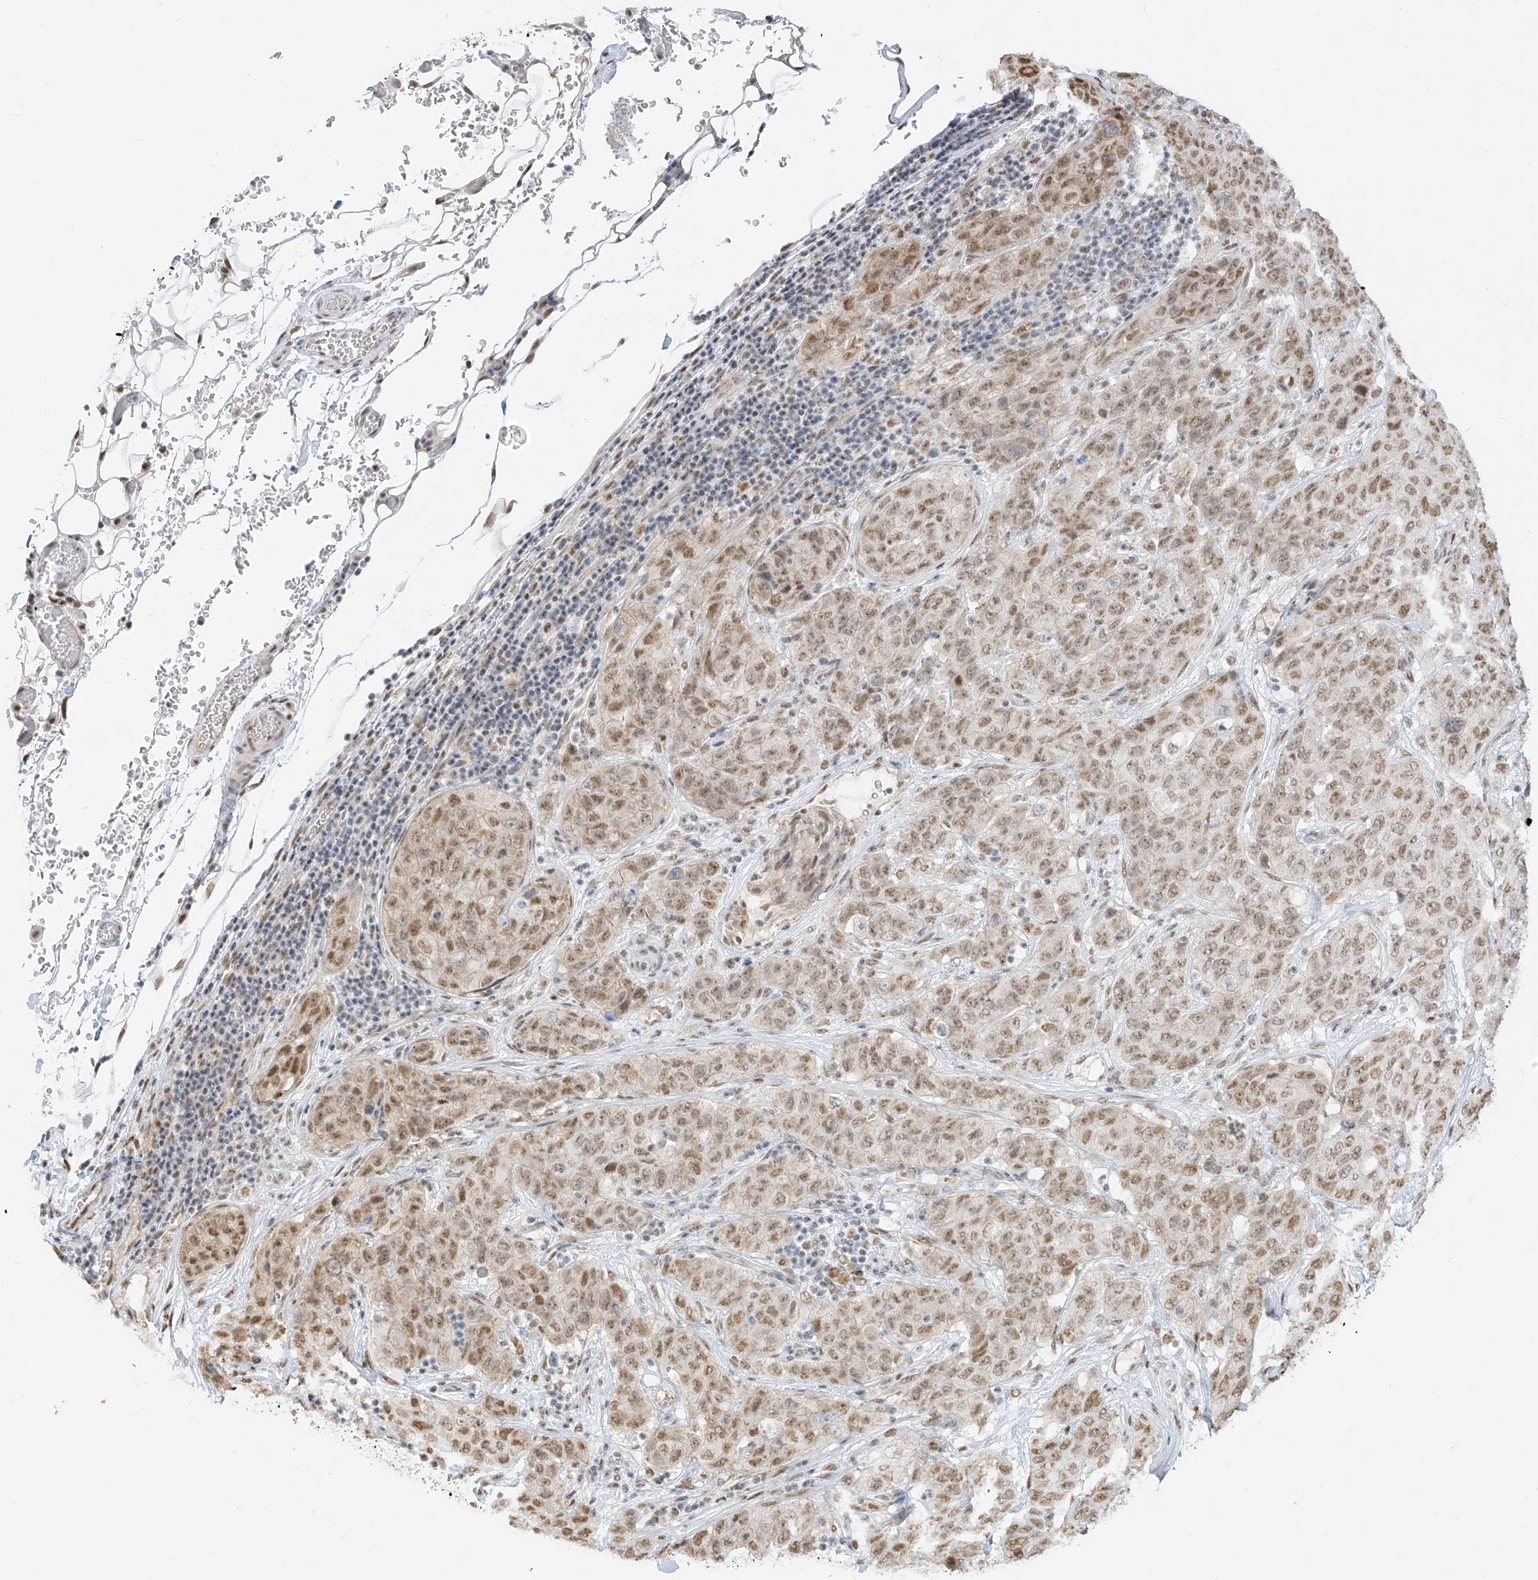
{"staining": {"intensity": "moderate", "quantity": "25%-75%", "location": "nuclear"}, "tissue": "stomach cancer", "cell_type": "Tumor cells", "image_type": "cancer", "snomed": [{"axis": "morphology", "description": "Normal tissue, NOS"}, {"axis": "morphology", "description": "Adenocarcinoma, NOS"}, {"axis": "topography", "description": "Lymph node"}, {"axis": "topography", "description": "Stomach"}], "caption": "Stomach cancer (adenocarcinoma) stained with a protein marker shows moderate staining in tumor cells.", "gene": "NHSL1", "patient": {"sex": "male", "age": 48}}